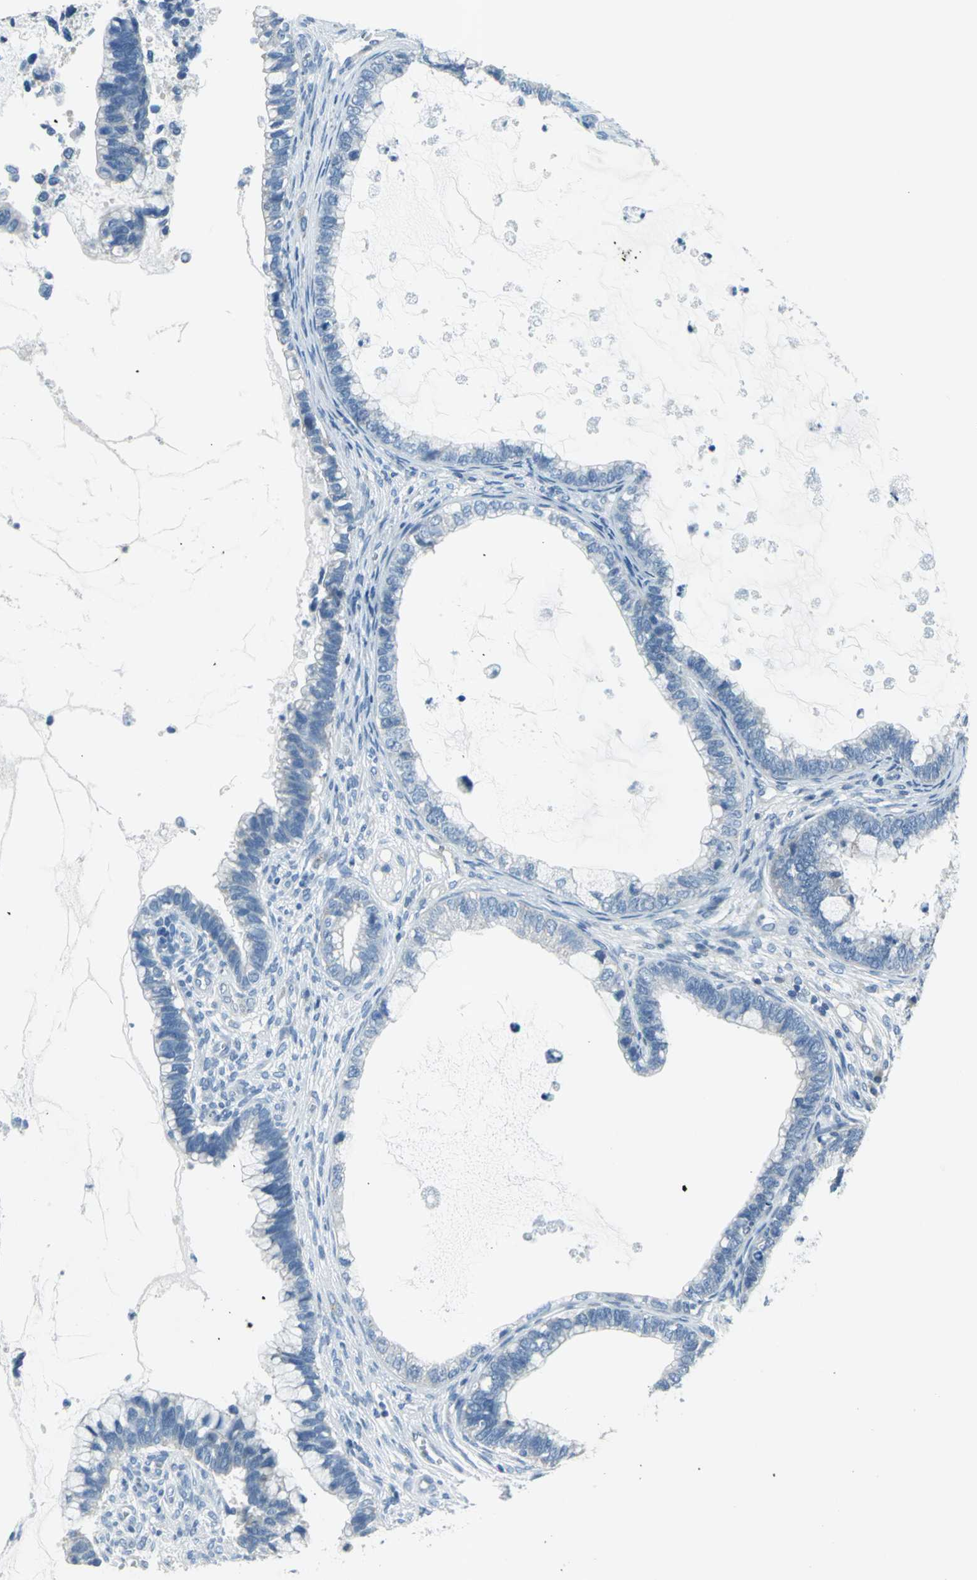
{"staining": {"intensity": "negative", "quantity": "none", "location": "none"}, "tissue": "cervical cancer", "cell_type": "Tumor cells", "image_type": "cancer", "snomed": [{"axis": "morphology", "description": "Adenocarcinoma, NOS"}, {"axis": "topography", "description": "Cervix"}], "caption": "Cervical cancer was stained to show a protein in brown. There is no significant staining in tumor cells.", "gene": "DNAI2", "patient": {"sex": "female", "age": 44}}